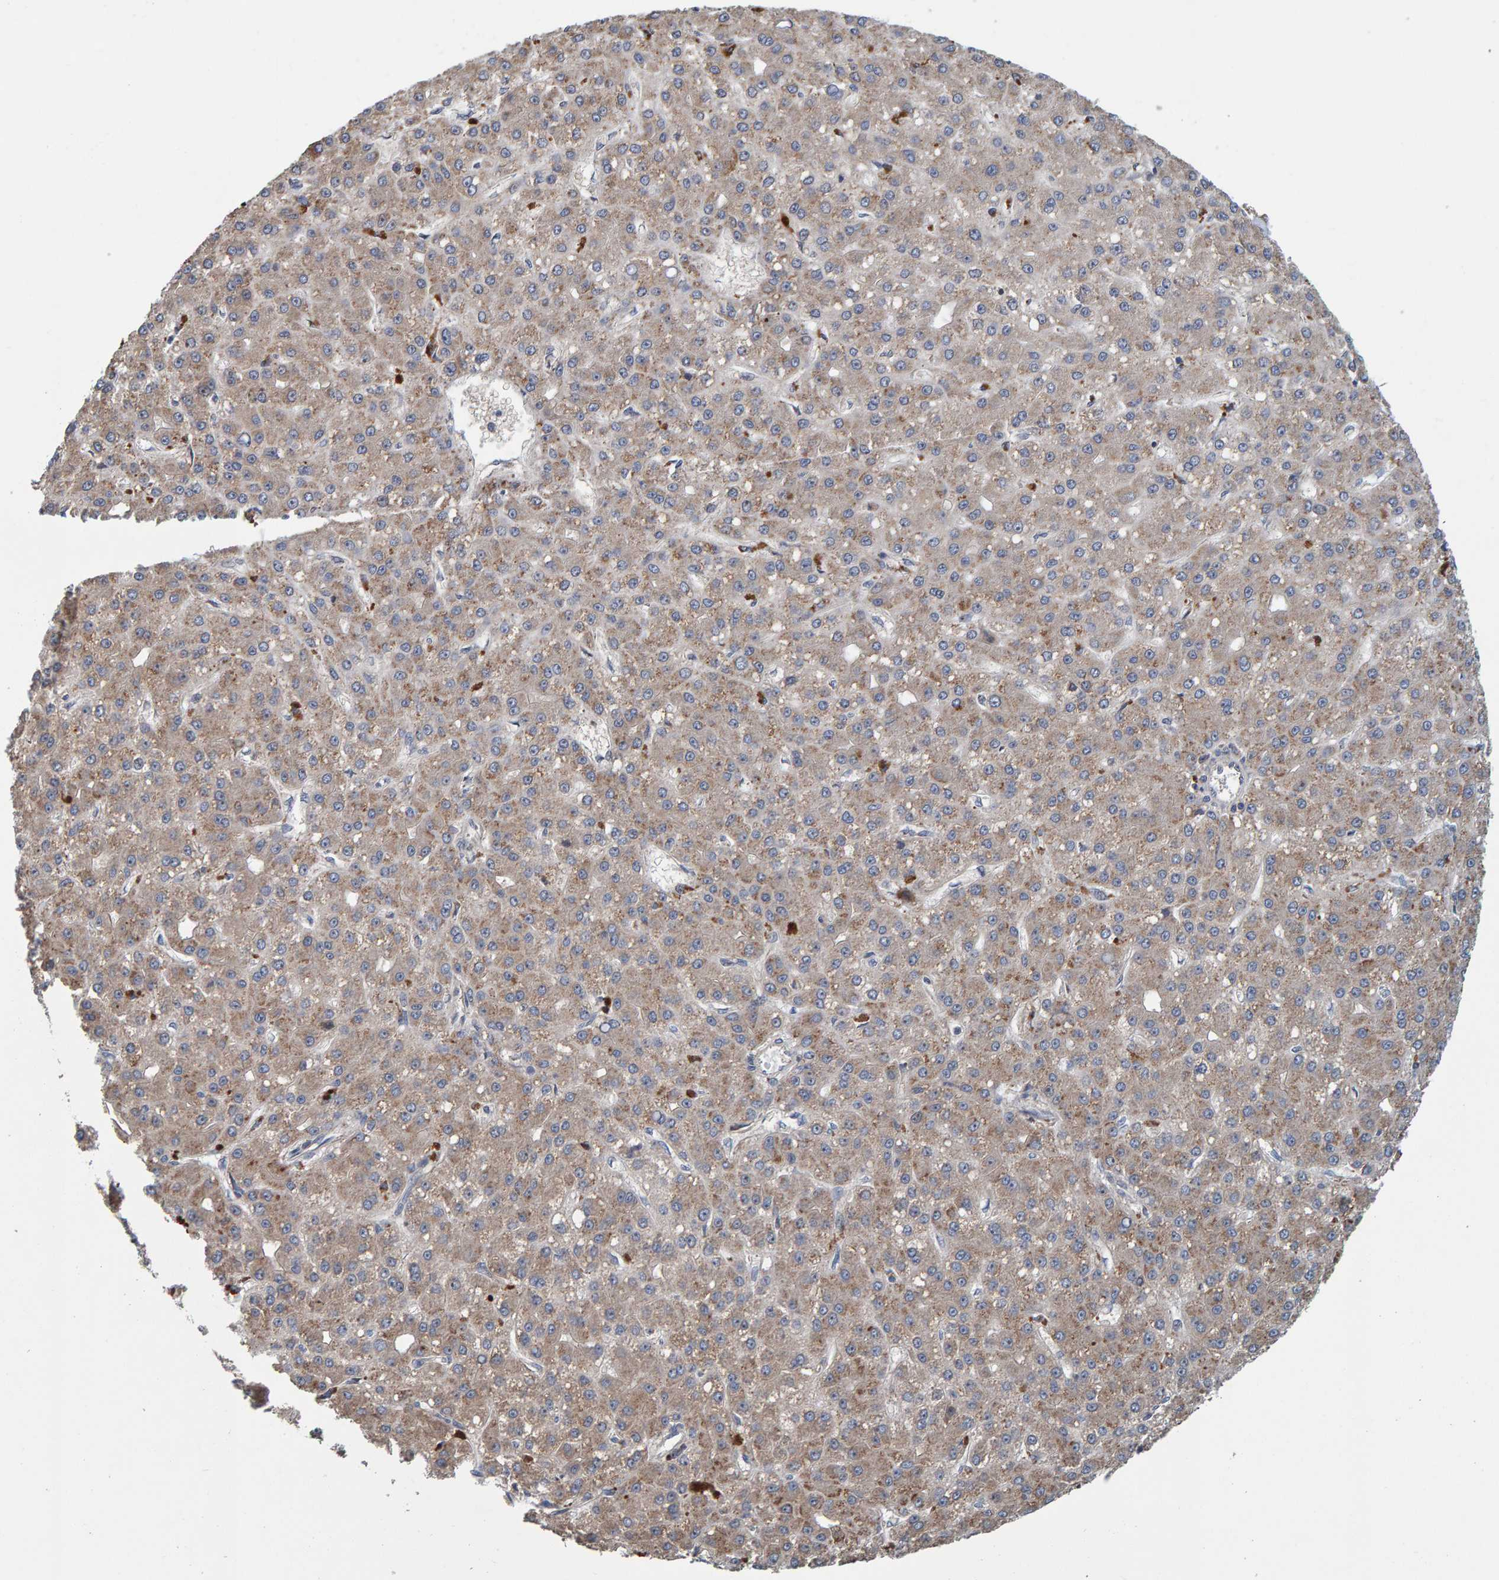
{"staining": {"intensity": "weak", "quantity": "25%-75%", "location": "cytoplasmic/membranous"}, "tissue": "liver cancer", "cell_type": "Tumor cells", "image_type": "cancer", "snomed": [{"axis": "morphology", "description": "Carcinoma, Hepatocellular, NOS"}, {"axis": "topography", "description": "Liver"}], "caption": "Human liver cancer stained for a protein (brown) shows weak cytoplasmic/membranous positive expression in about 25%-75% of tumor cells.", "gene": "CCDC25", "patient": {"sex": "male", "age": 67}}